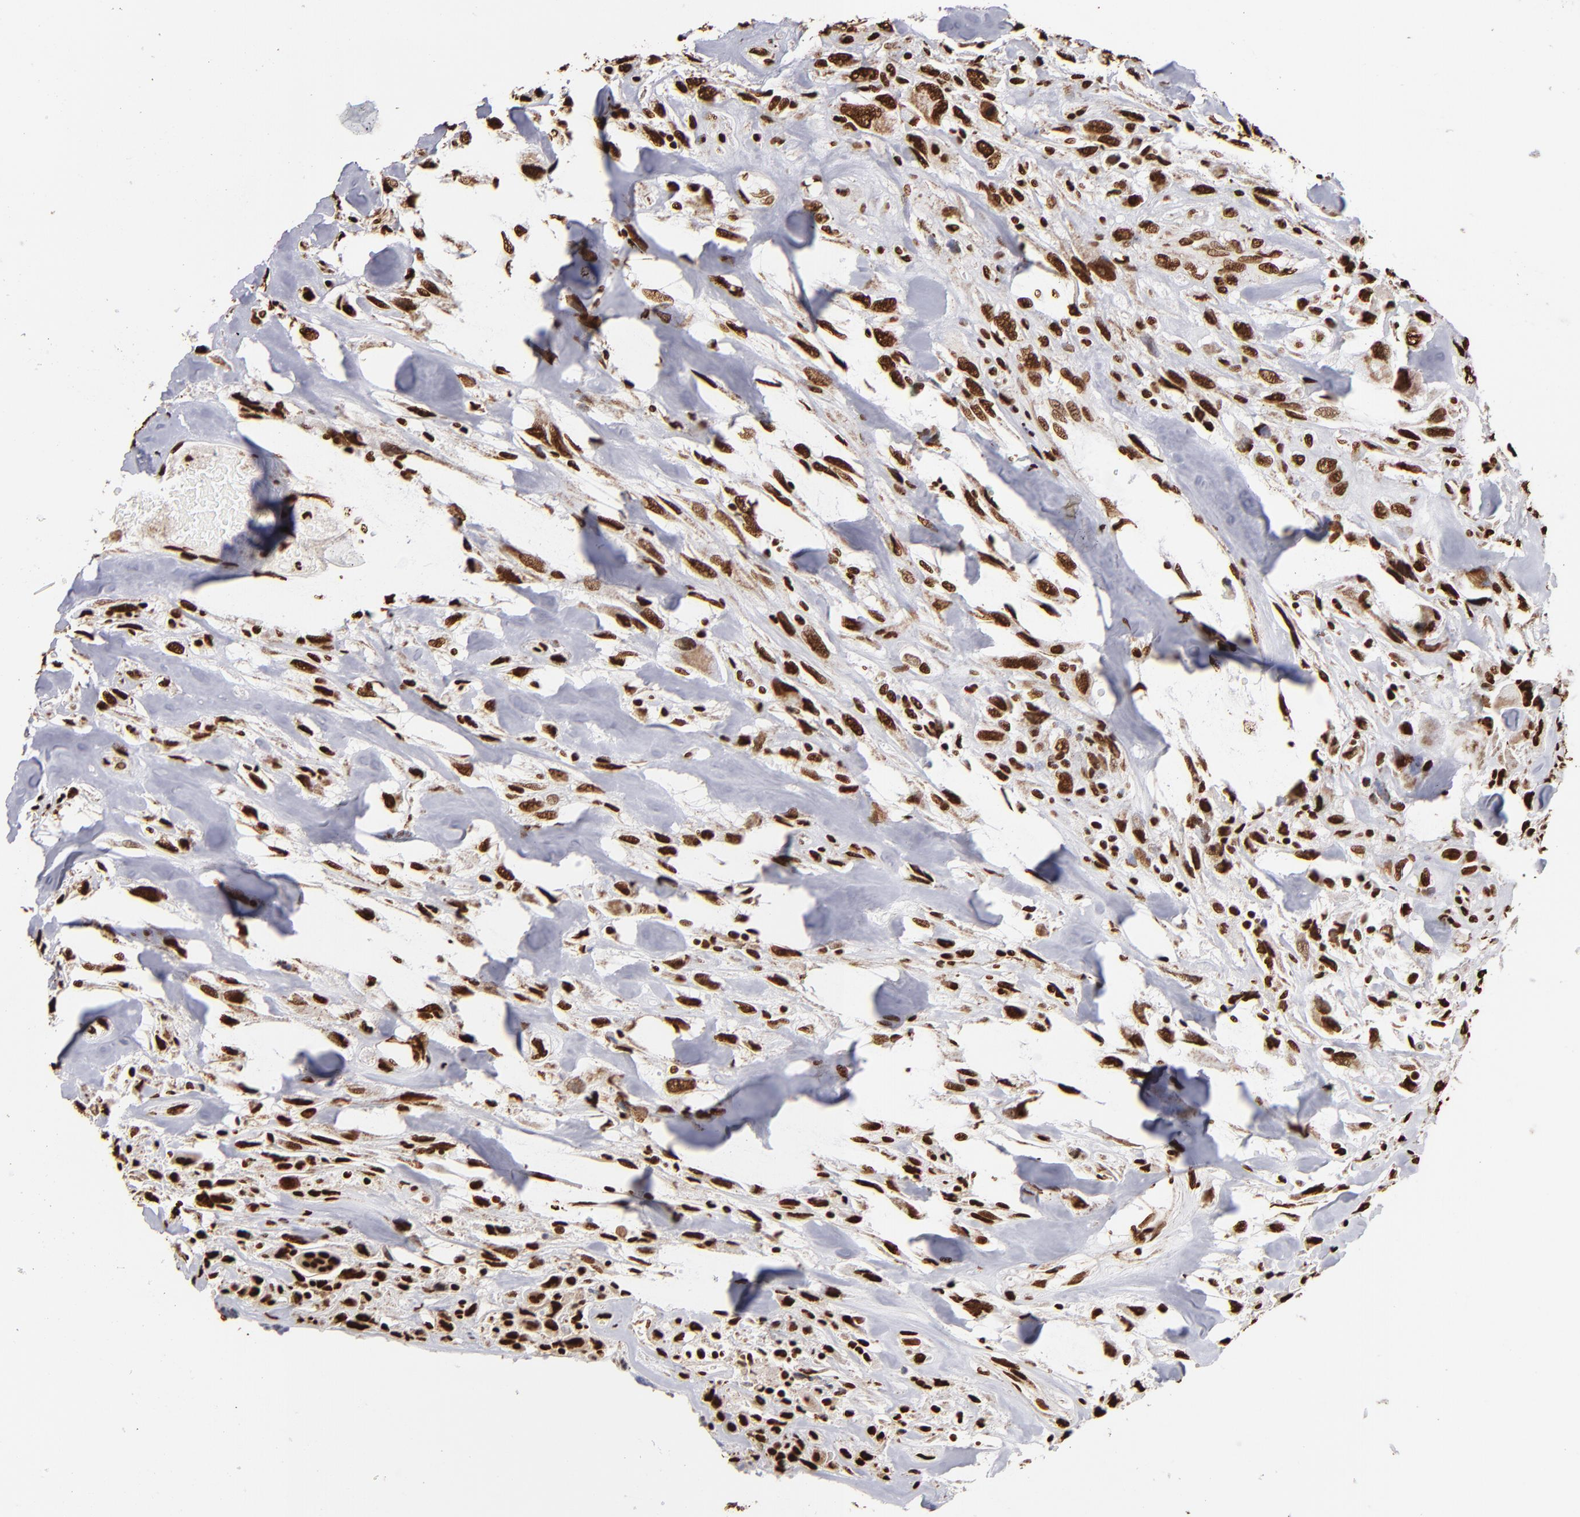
{"staining": {"intensity": "strong", "quantity": ">75%", "location": "nuclear"}, "tissue": "breast cancer", "cell_type": "Tumor cells", "image_type": "cancer", "snomed": [{"axis": "morphology", "description": "Neoplasm, malignant, NOS"}, {"axis": "topography", "description": "Breast"}], "caption": "Immunohistochemical staining of breast cancer (neoplasm (malignant)) shows high levels of strong nuclear protein staining in approximately >75% of tumor cells. The staining was performed using DAB to visualize the protein expression in brown, while the nuclei were stained in blue with hematoxylin (Magnification: 20x).", "gene": "ILF3", "patient": {"sex": "female", "age": 50}}